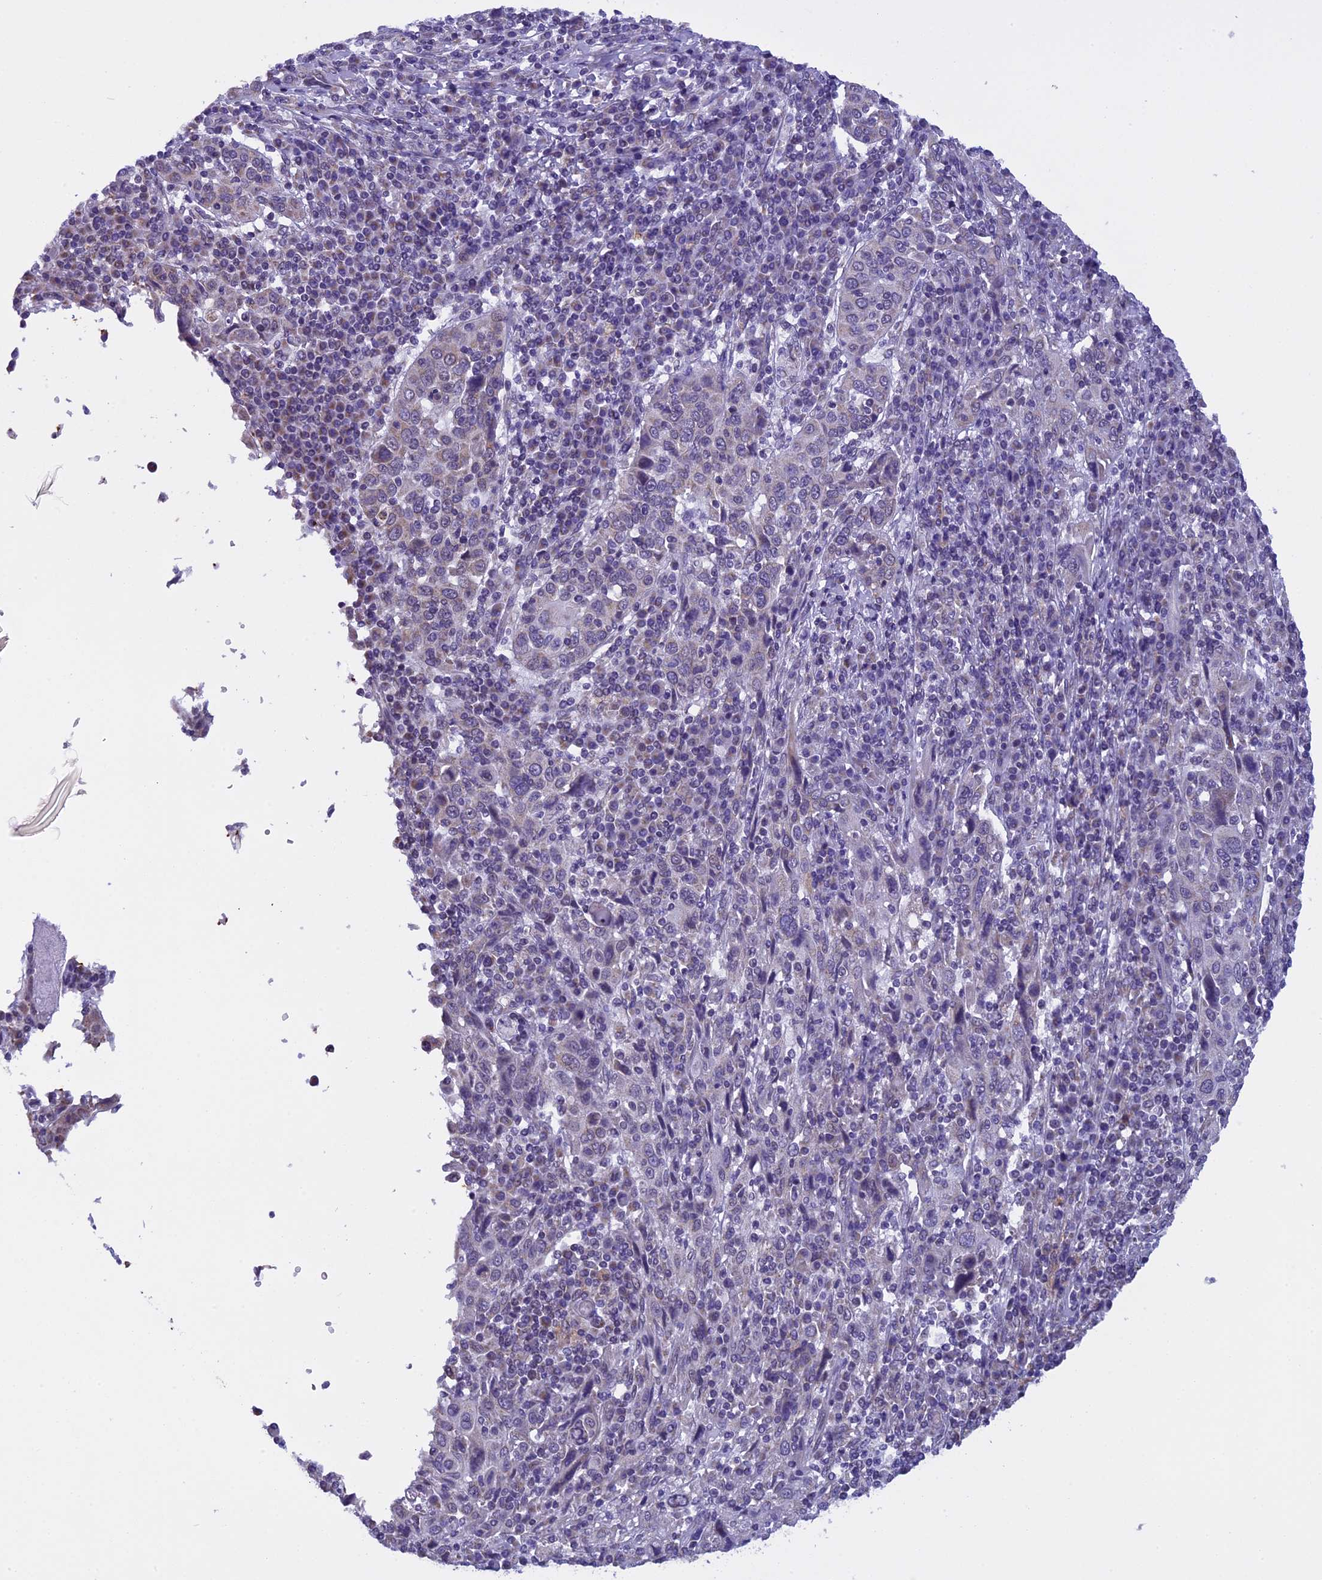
{"staining": {"intensity": "negative", "quantity": "none", "location": "none"}, "tissue": "cervical cancer", "cell_type": "Tumor cells", "image_type": "cancer", "snomed": [{"axis": "morphology", "description": "Squamous cell carcinoma, NOS"}, {"axis": "topography", "description": "Cervix"}], "caption": "Image shows no protein positivity in tumor cells of cervical cancer tissue.", "gene": "ZNF317", "patient": {"sex": "female", "age": 46}}